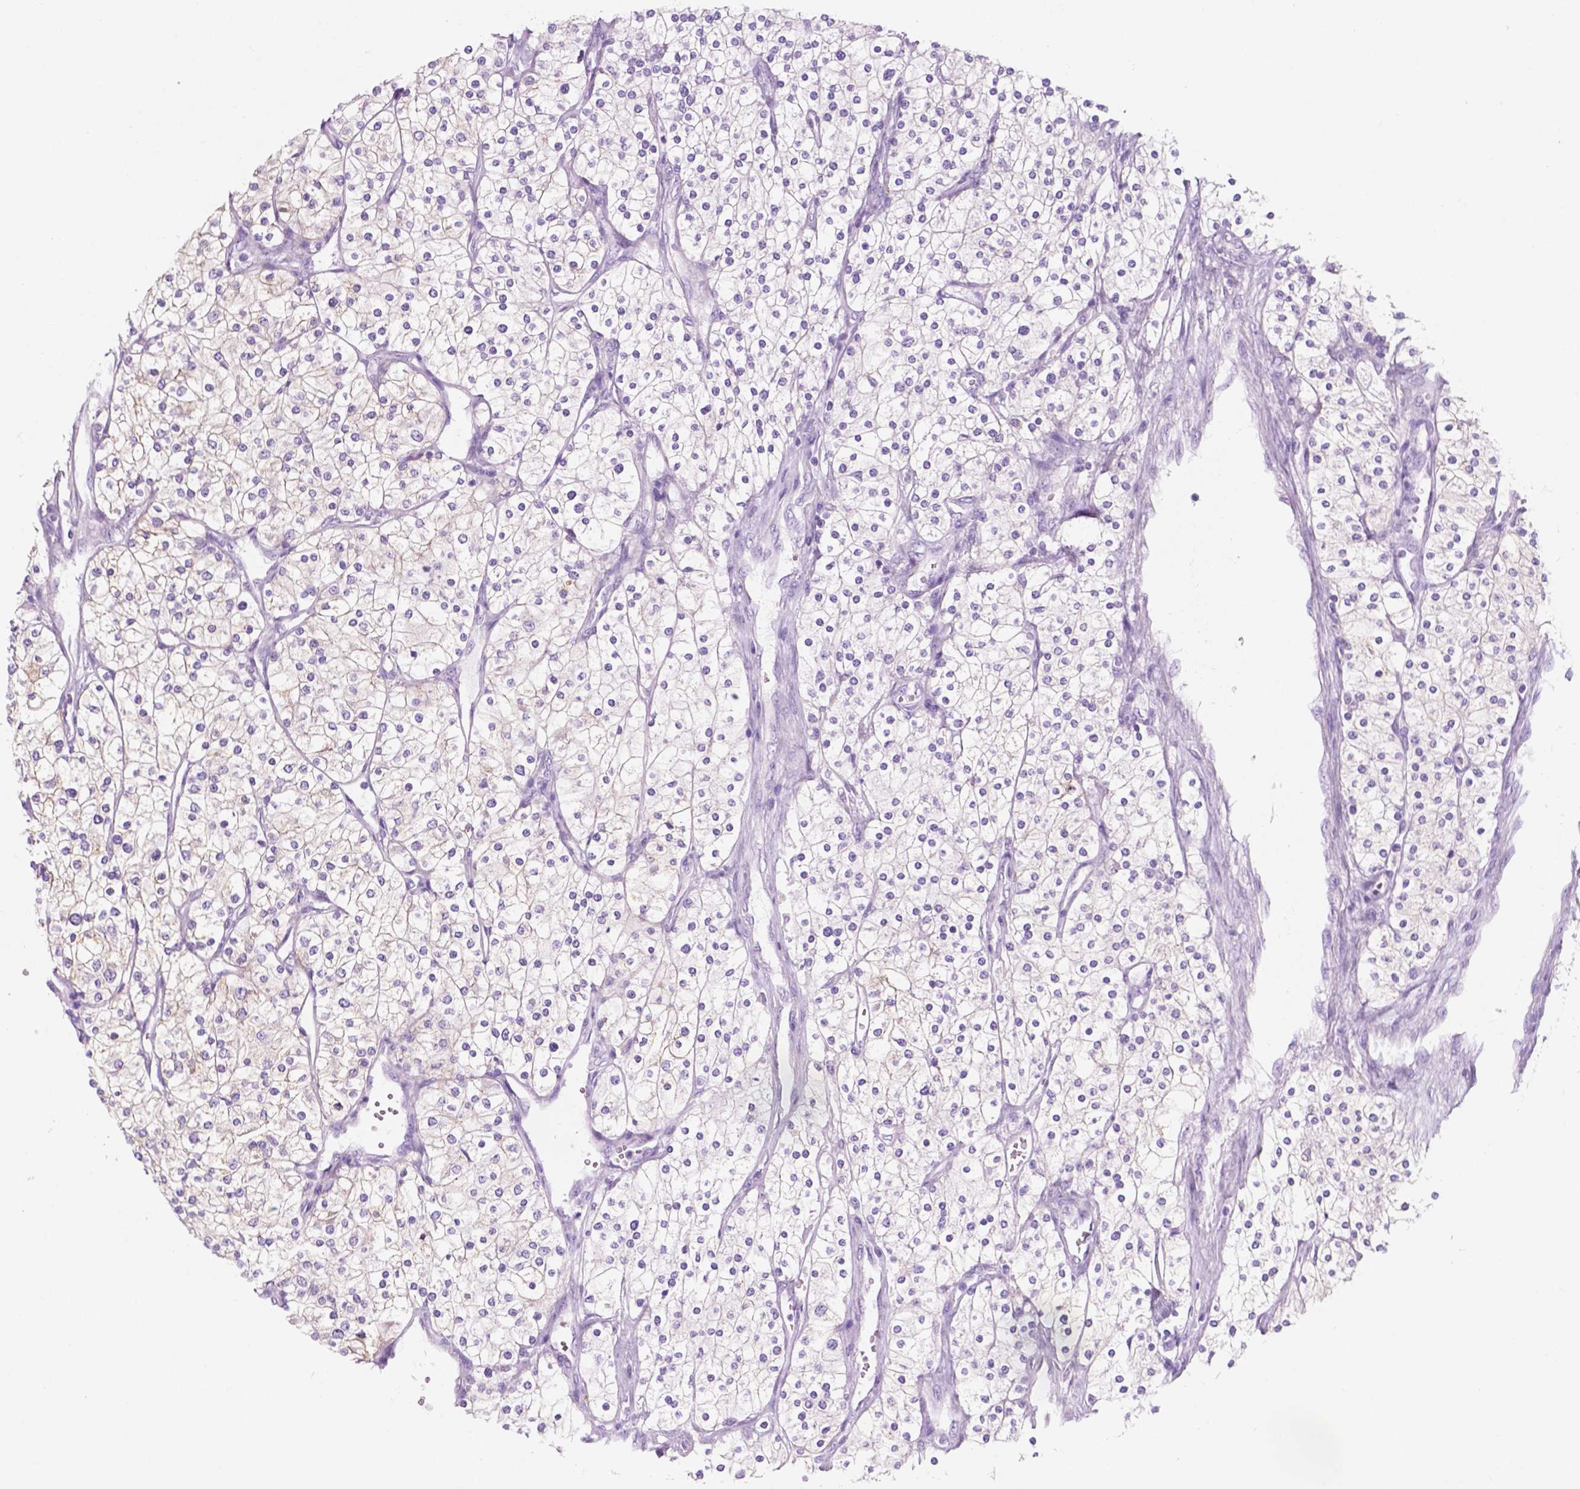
{"staining": {"intensity": "negative", "quantity": "none", "location": "none"}, "tissue": "renal cancer", "cell_type": "Tumor cells", "image_type": "cancer", "snomed": [{"axis": "morphology", "description": "Adenocarcinoma, NOS"}, {"axis": "topography", "description": "Kidney"}], "caption": "Image shows no significant protein positivity in tumor cells of renal cancer (adenocarcinoma). (Brightfield microscopy of DAB (3,3'-diaminobenzidine) immunohistochemistry at high magnification).", "gene": "CUZD1", "patient": {"sex": "male", "age": 80}}